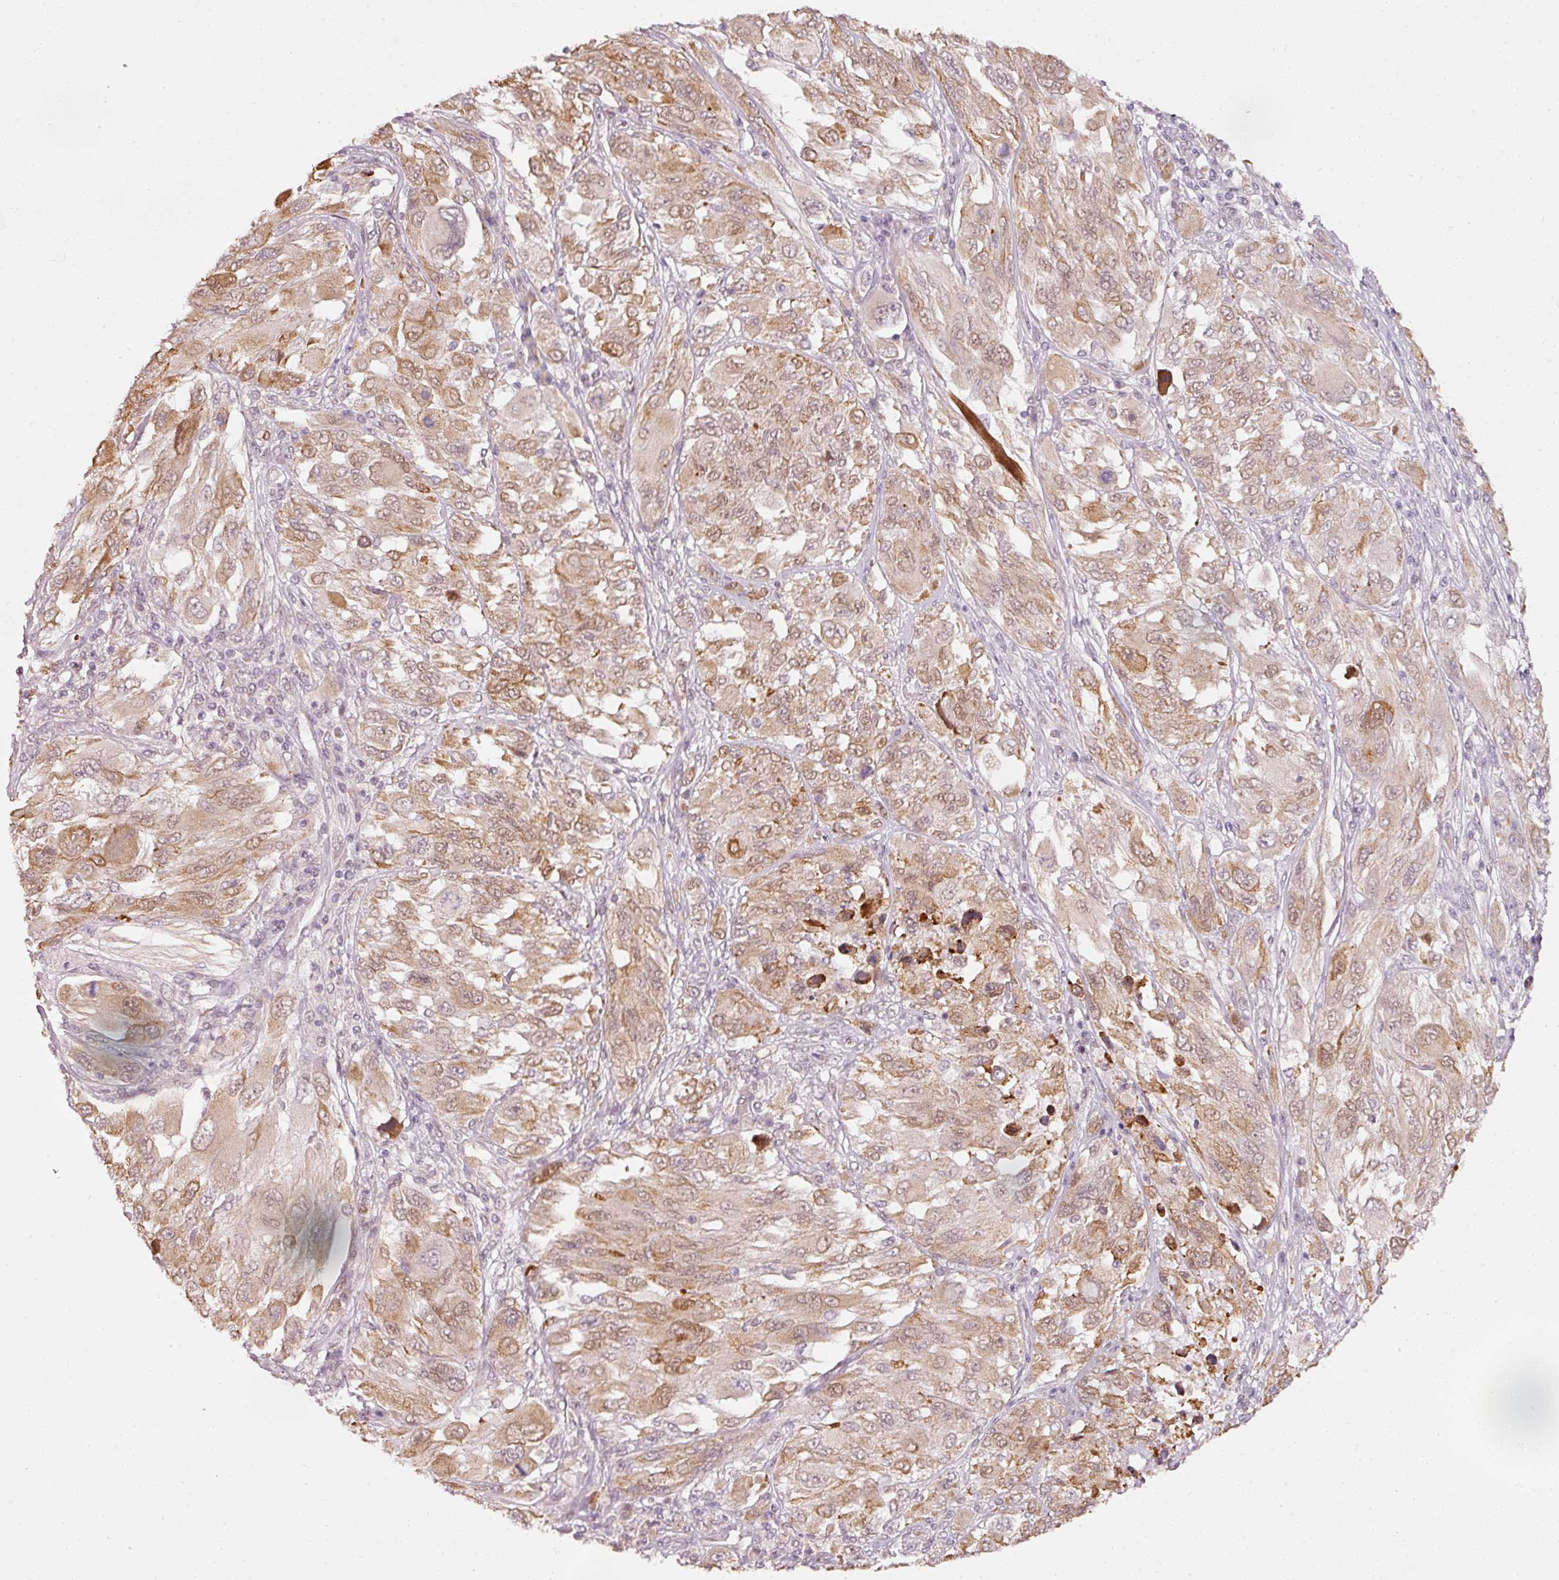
{"staining": {"intensity": "moderate", "quantity": ">75%", "location": "cytoplasmic/membranous,nuclear"}, "tissue": "melanoma", "cell_type": "Tumor cells", "image_type": "cancer", "snomed": [{"axis": "morphology", "description": "Malignant melanoma, NOS"}, {"axis": "topography", "description": "Skin"}], "caption": "Approximately >75% of tumor cells in melanoma show moderate cytoplasmic/membranous and nuclear protein staining as visualized by brown immunohistochemical staining.", "gene": "ZNF460", "patient": {"sex": "female", "age": 91}}